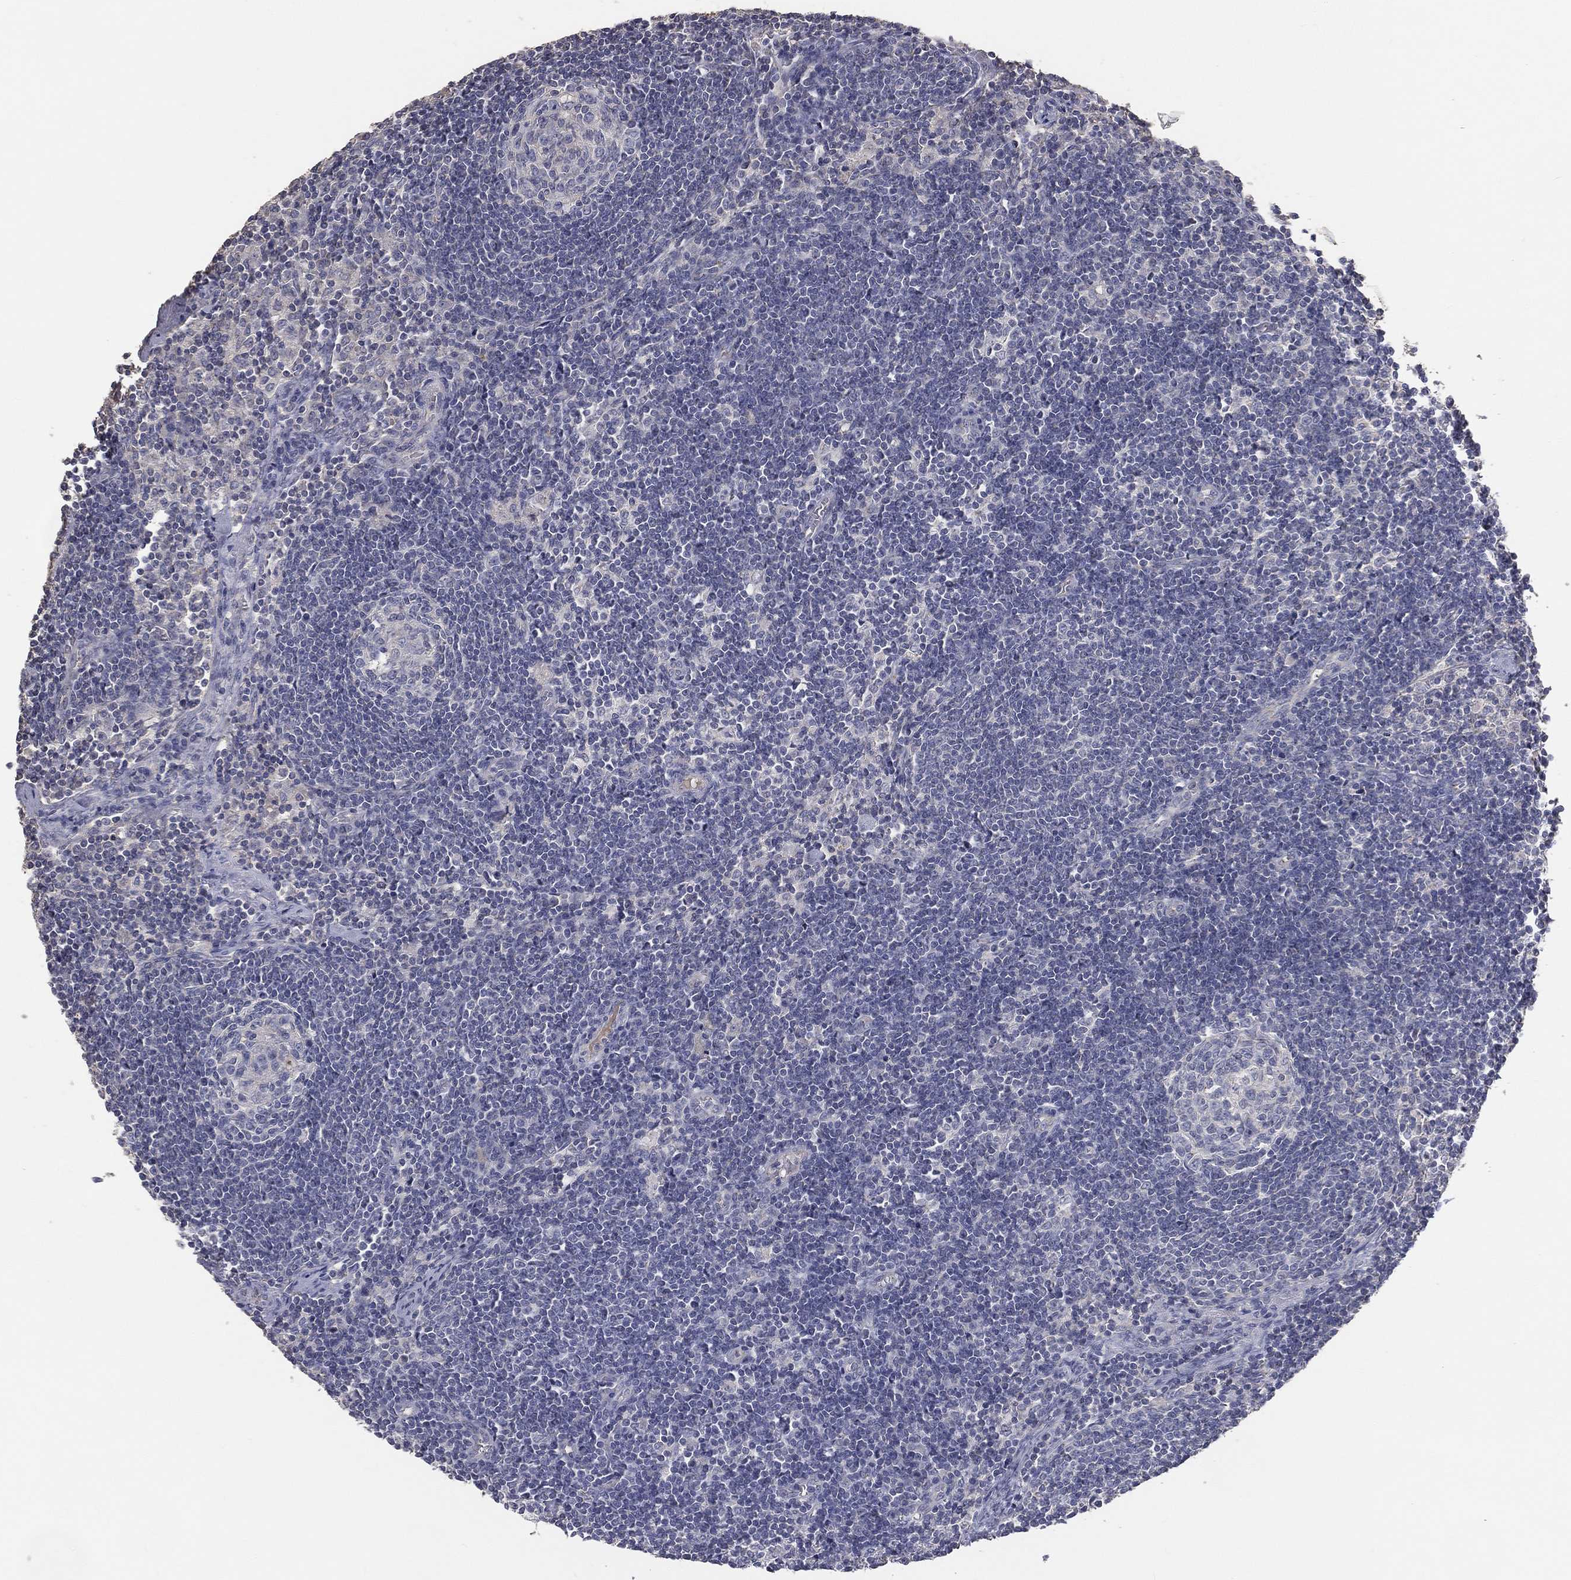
{"staining": {"intensity": "negative", "quantity": "none", "location": "none"}, "tissue": "lymph node", "cell_type": "Germinal center cells", "image_type": "normal", "snomed": [{"axis": "morphology", "description": "Normal tissue, NOS"}, {"axis": "morphology", "description": "Adenocarcinoma, NOS"}, {"axis": "topography", "description": "Lymph node"}, {"axis": "topography", "description": "Pancreas"}], "caption": "IHC micrograph of benign lymph node: lymph node stained with DAB shows no significant protein expression in germinal center cells. (Stains: DAB immunohistochemistry with hematoxylin counter stain, Microscopy: brightfield microscopy at high magnification).", "gene": "CROCC", "patient": {"sex": "female", "age": 58}}